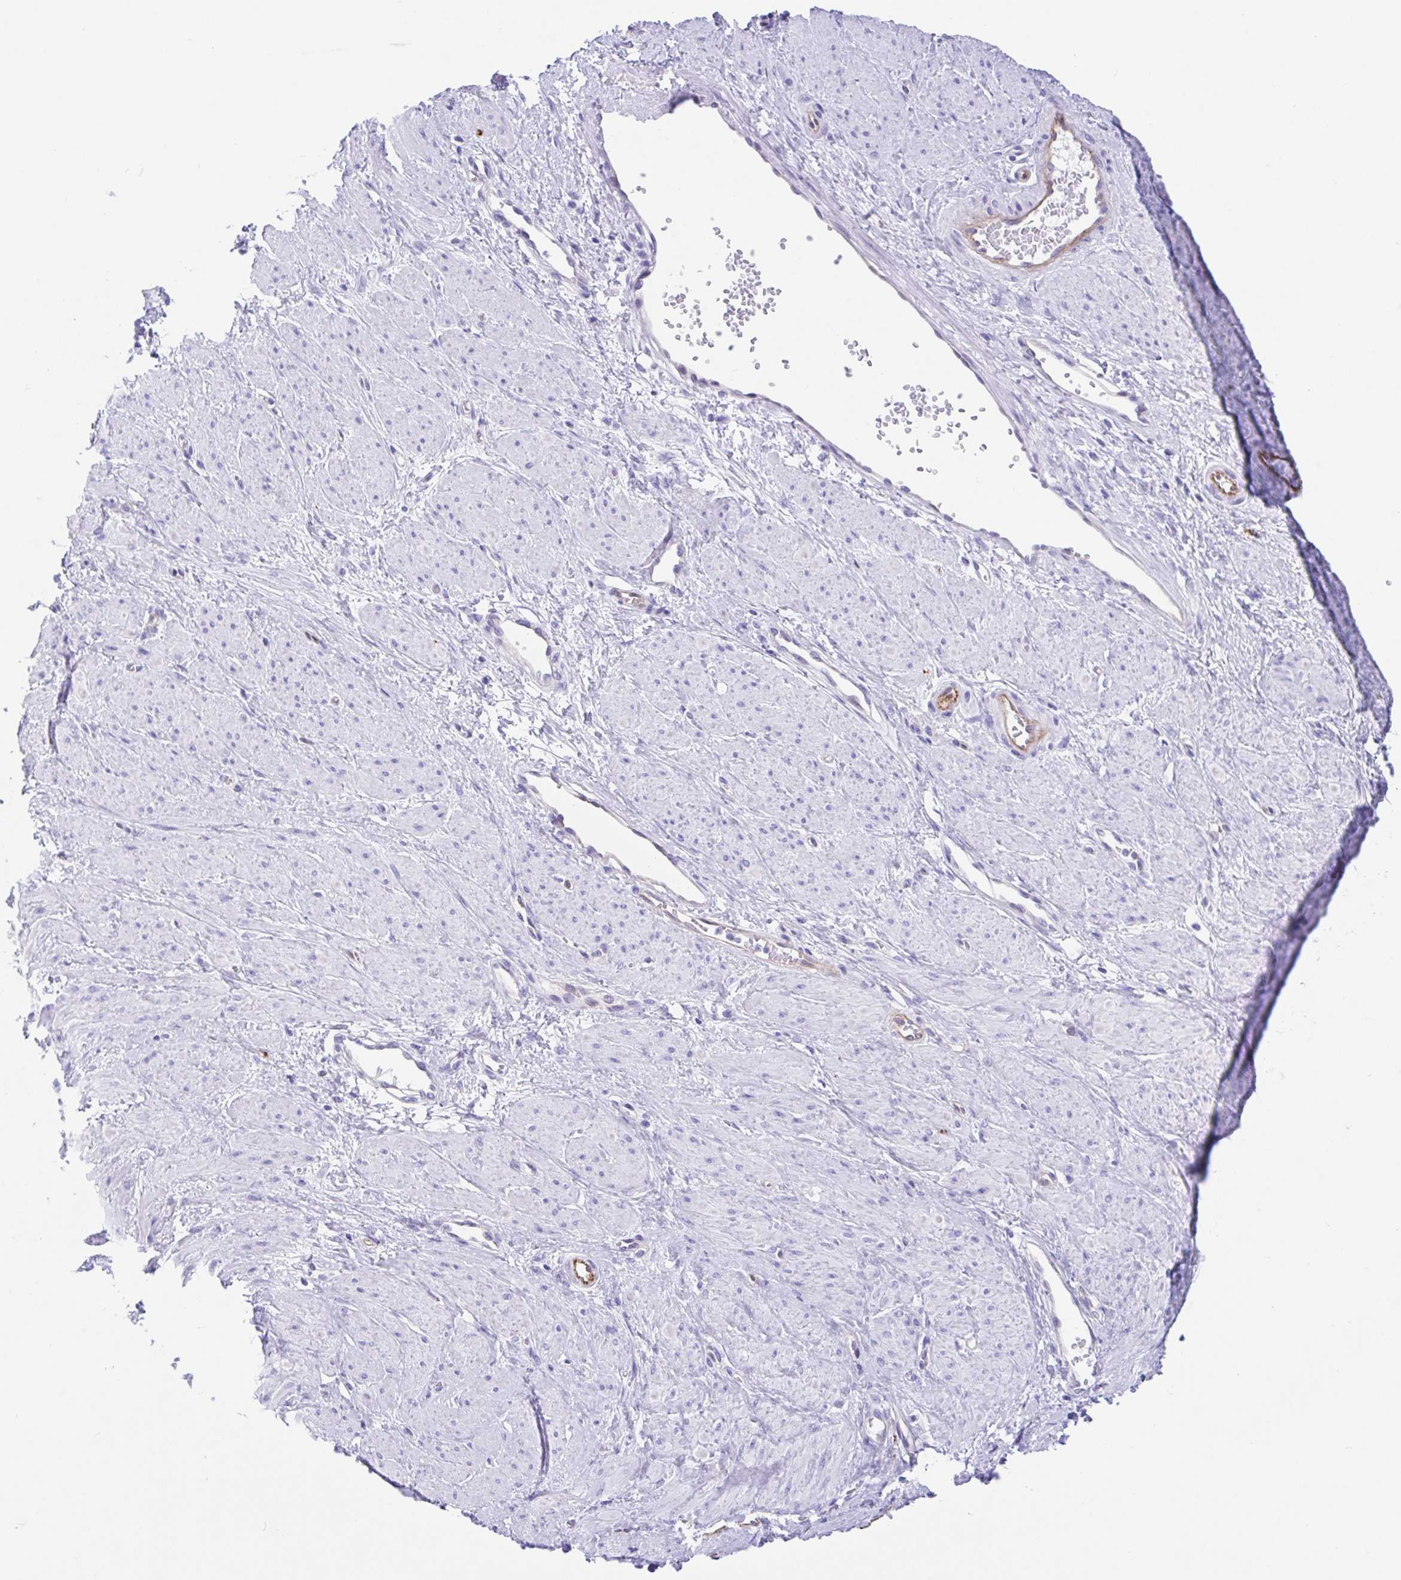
{"staining": {"intensity": "negative", "quantity": "none", "location": "none"}, "tissue": "smooth muscle", "cell_type": "Smooth muscle cells", "image_type": "normal", "snomed": [{"axis": "morphology", "description": "Normal tissue, NOS"}, {"axis": "topography", "description": "Smooth muscle"}, {"axis": "topography", "description": "Uterus"}], "caption": "An immunohistochemistry (IHC) image of benign smooth muscle is shown. There is no staining in smooth muscle cells of smooth muscle.", "gene": "FAM107A", "patient": {"sex": "female", "age": 39}}